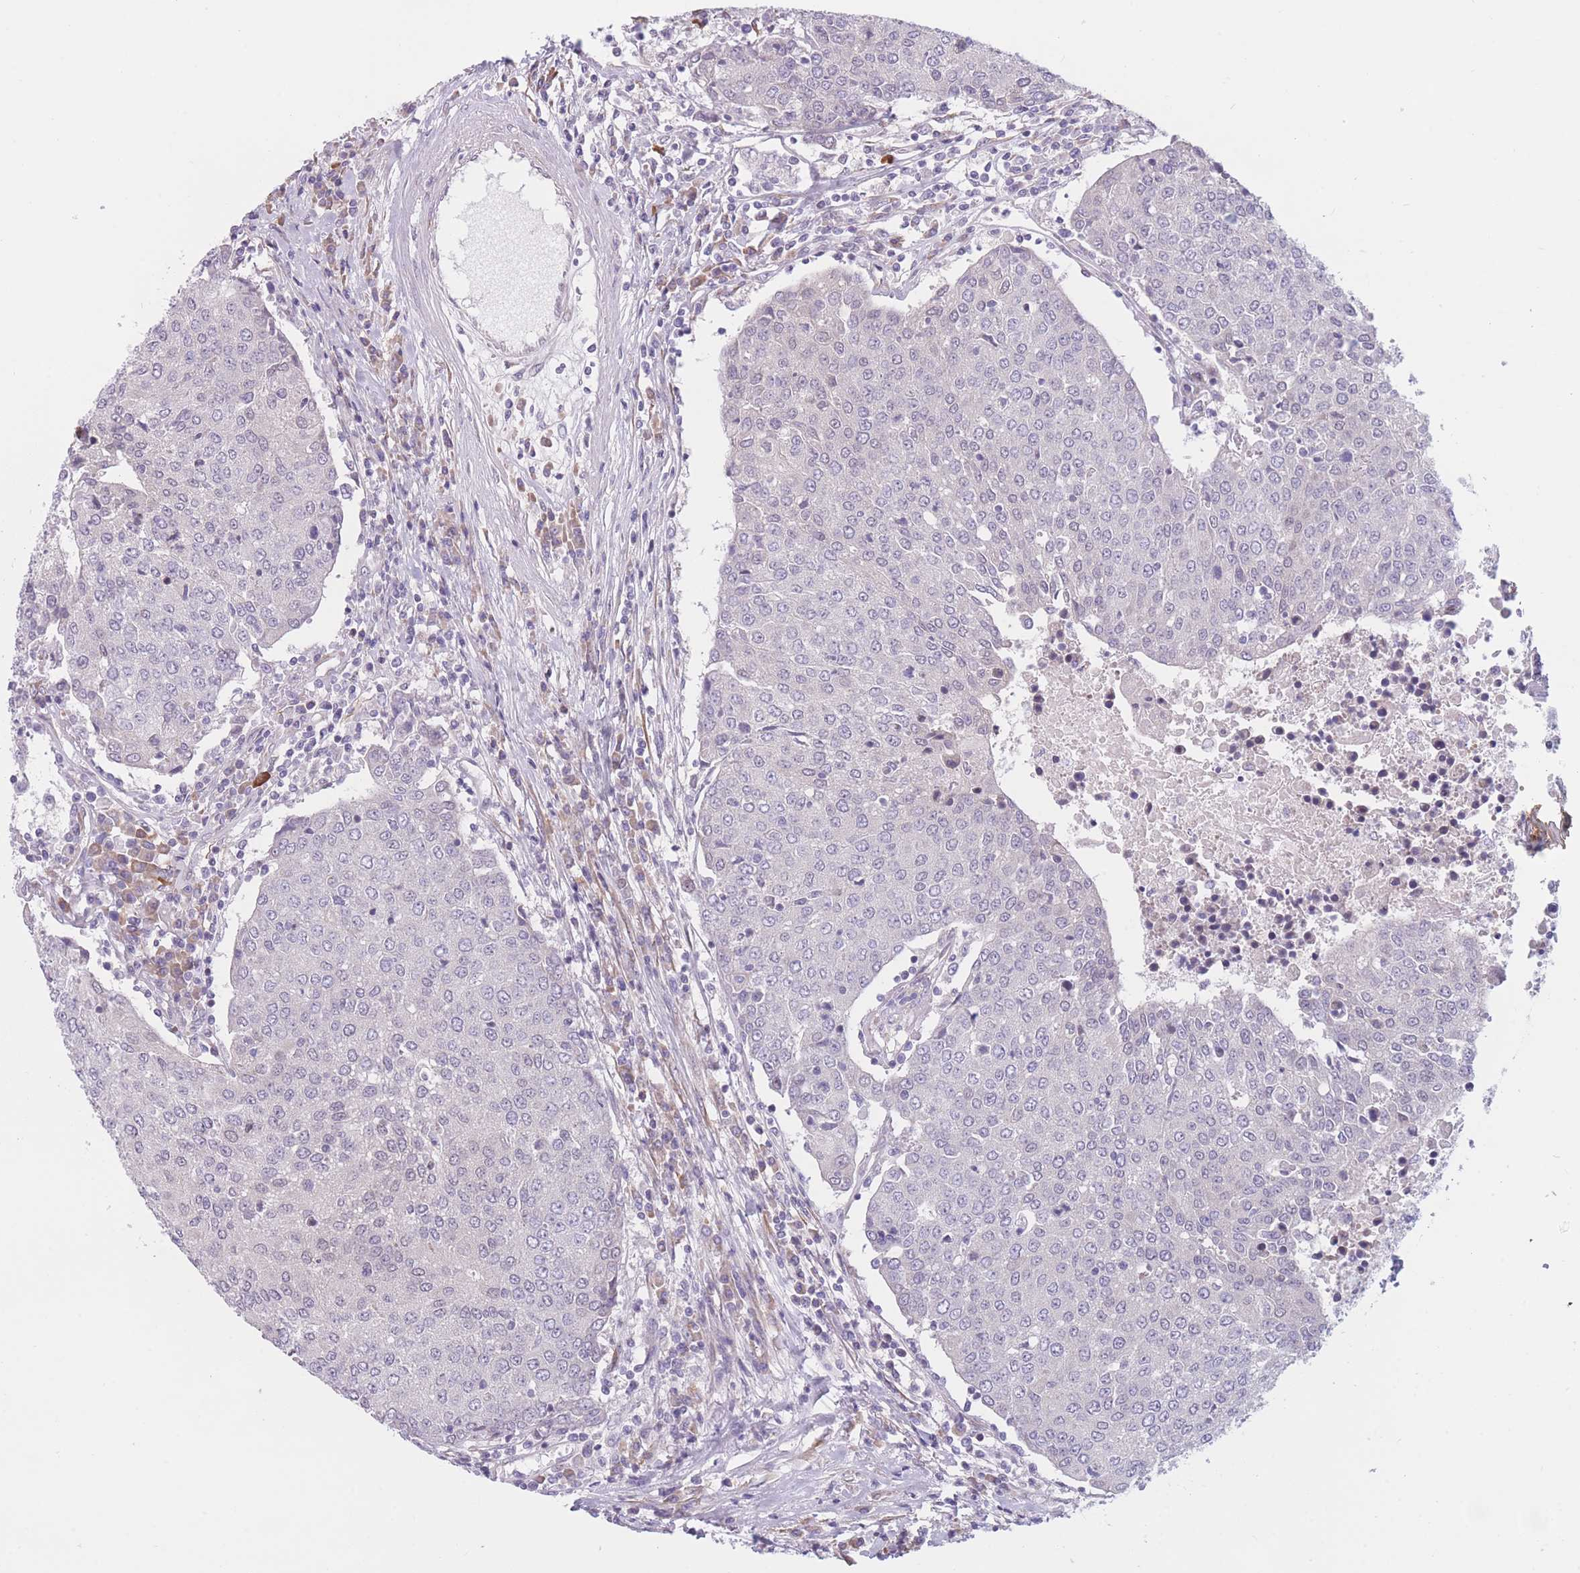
{"staining": {"intensity": "negative", "quantity": "none", "location": "none"}, "tissue": "urothelial cancer", "cell_type": "Tumor cells", "image_type": "cancer", "snomed": [{"axis": "morphology", "description": "Urothelial carcinoma, High grade"}, {"axis": "topography", "description": "Urinary bladder"}], "caption": "A high-resolution photomicrograph shows immunohistochemistry staining of high-grade urothelial carcinoma, which displays no significant expression in tumor cells.", "gene": "COL27A1", "patient": {"sex": "female", "age": 85}}